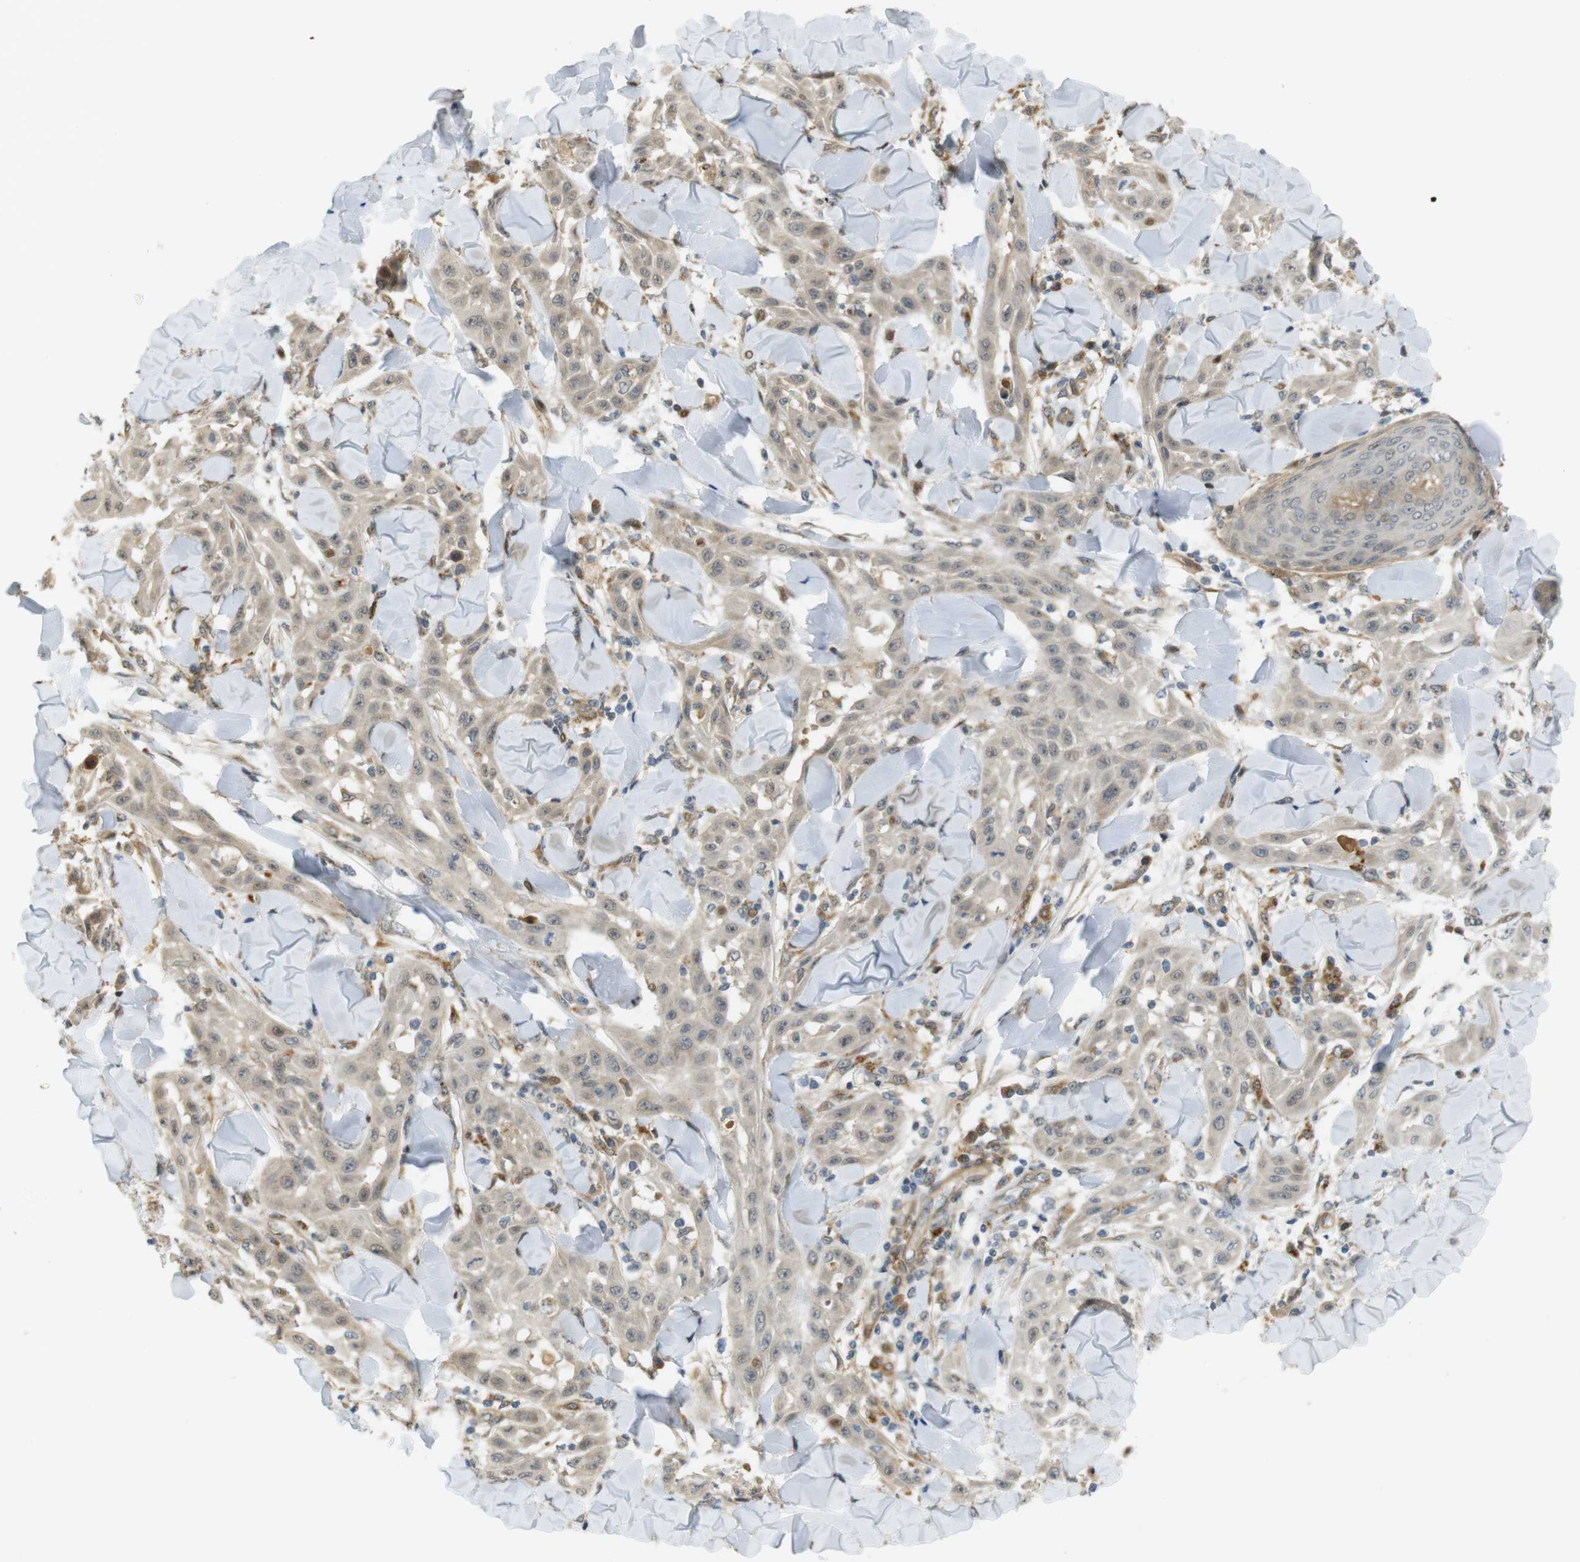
{"staining": {"intensity": "weak", "quantity": ">75%", "location": "cytoplasmic/membranous,nuclear"}, "tissue": "skin cancer", "cell_type": "Tumor cells", "image_type": "cancer", "snomed": [{"axis": "morphology", "description": "Squamous cell carcinoma, NOS"}, {"axis": "topography", "description": "Skin"}], "caption": "Tumor cells show low levels of weak cytoplasmic/membranous and nuclear expression in approximately >75% of cells in skin squamous cell carcinoma. (DAB (3,3'-diaminobenzidine) = brown stain, brightfield microscopy at high magnification).", "gene": "TSPAN9", "patient": {"sex": "male", "age": 24}}